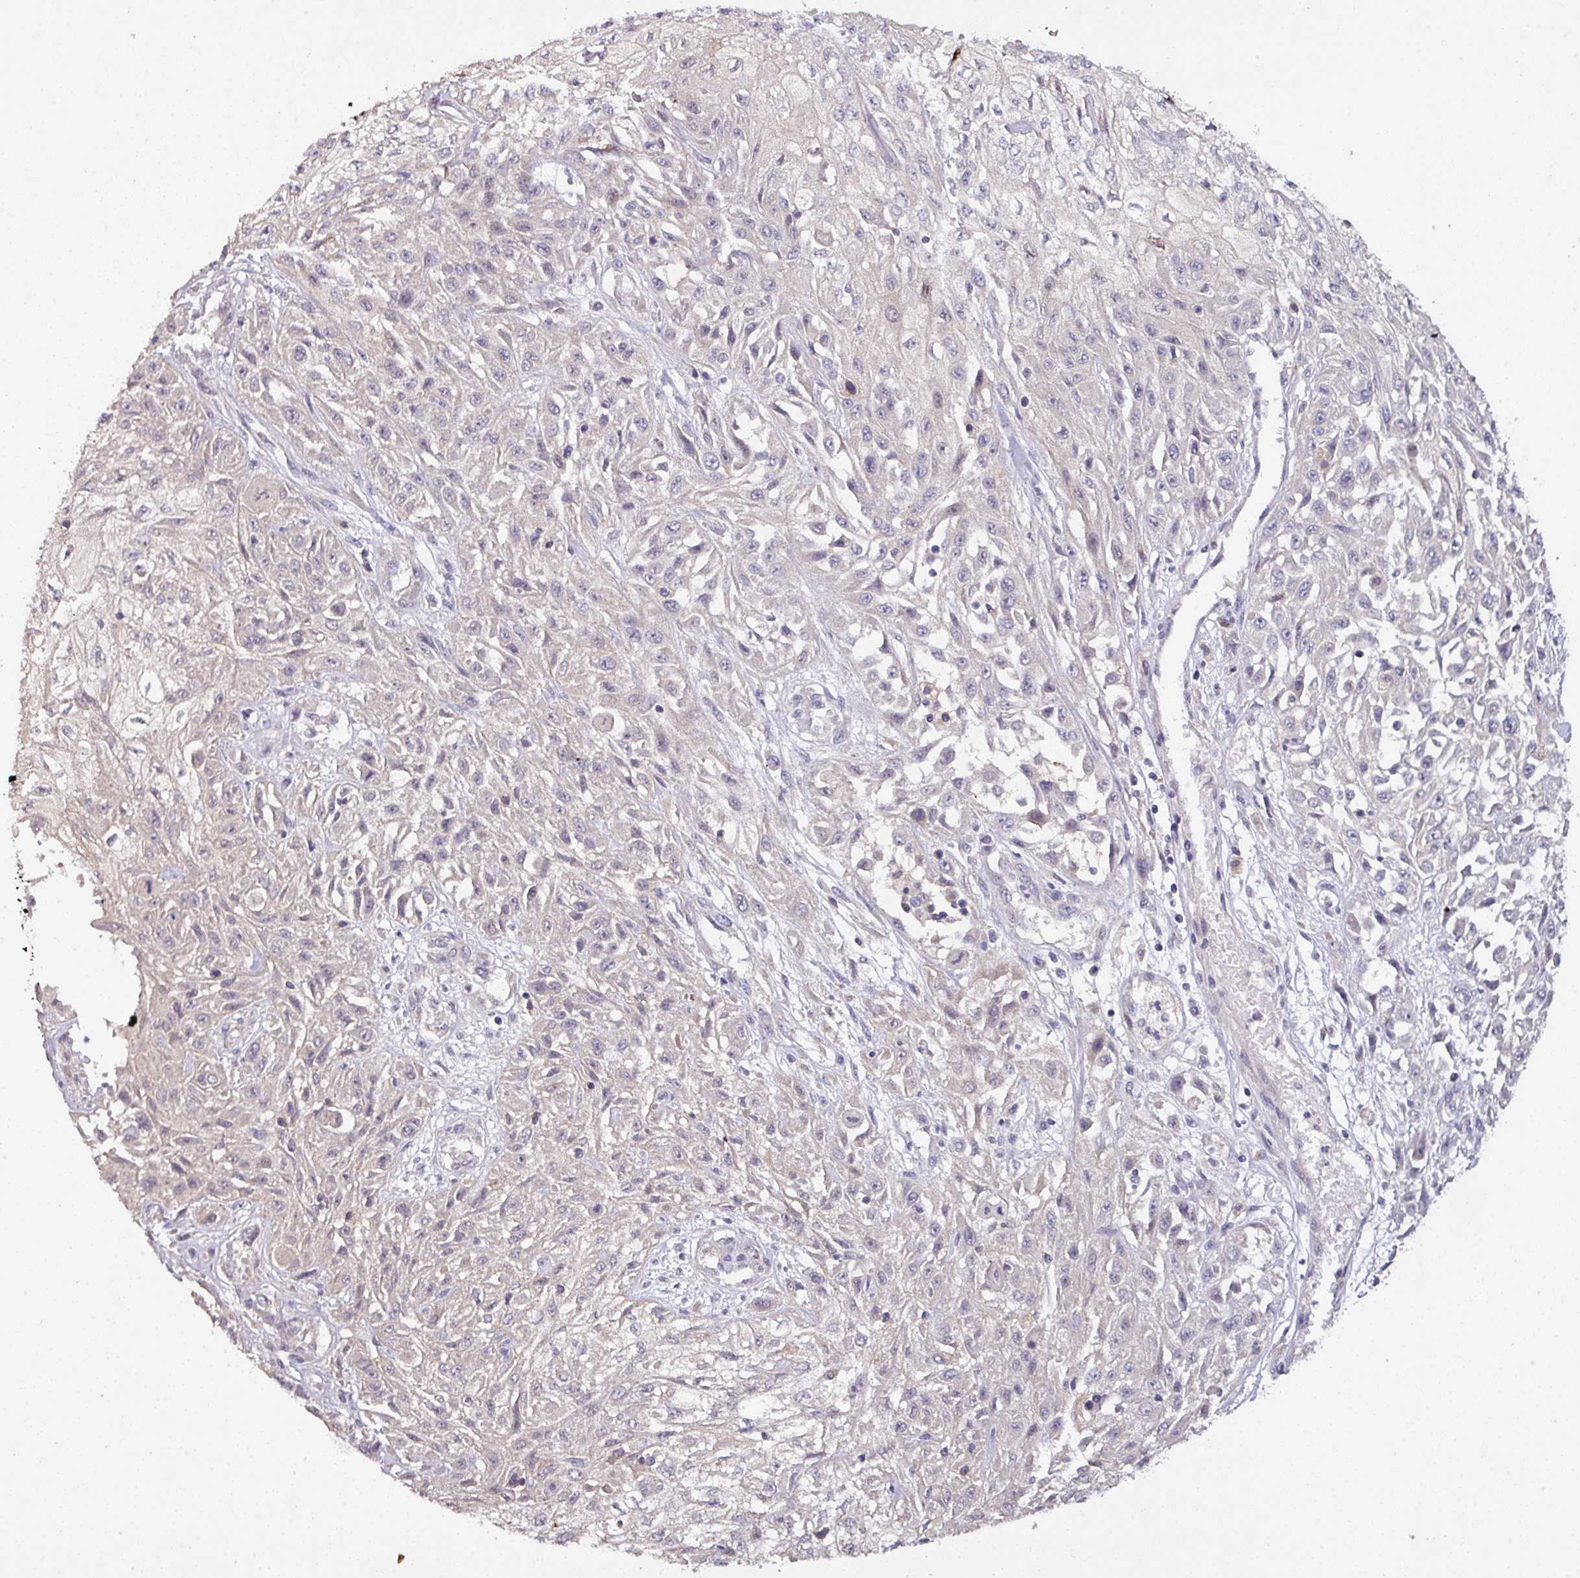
{"staining": {"intensity": "negative", "quantity": "none", "location": "none"}, "tissue": "skin cancer", "cell_type": "Tumor cells", "image_type": "cancer", "snomed": [{"axis": "morphology", "description": "Squamous cell carcinoma, NOS"}, {"axis": "morphology", "description": "Squamous cell carcinoma, metastatic, NOS"}, {"axis": "topography", "description": "Skin"}, {"axis": "topography", "description": "Lymph node"}], "caption": "Metastatic squamous cell carcinoma (skin) was stained to show a protein in brown. There is no significant staining in tumor cells.", "gene": "AEBP2", "patient": {"sex": "male", "age": 75}}